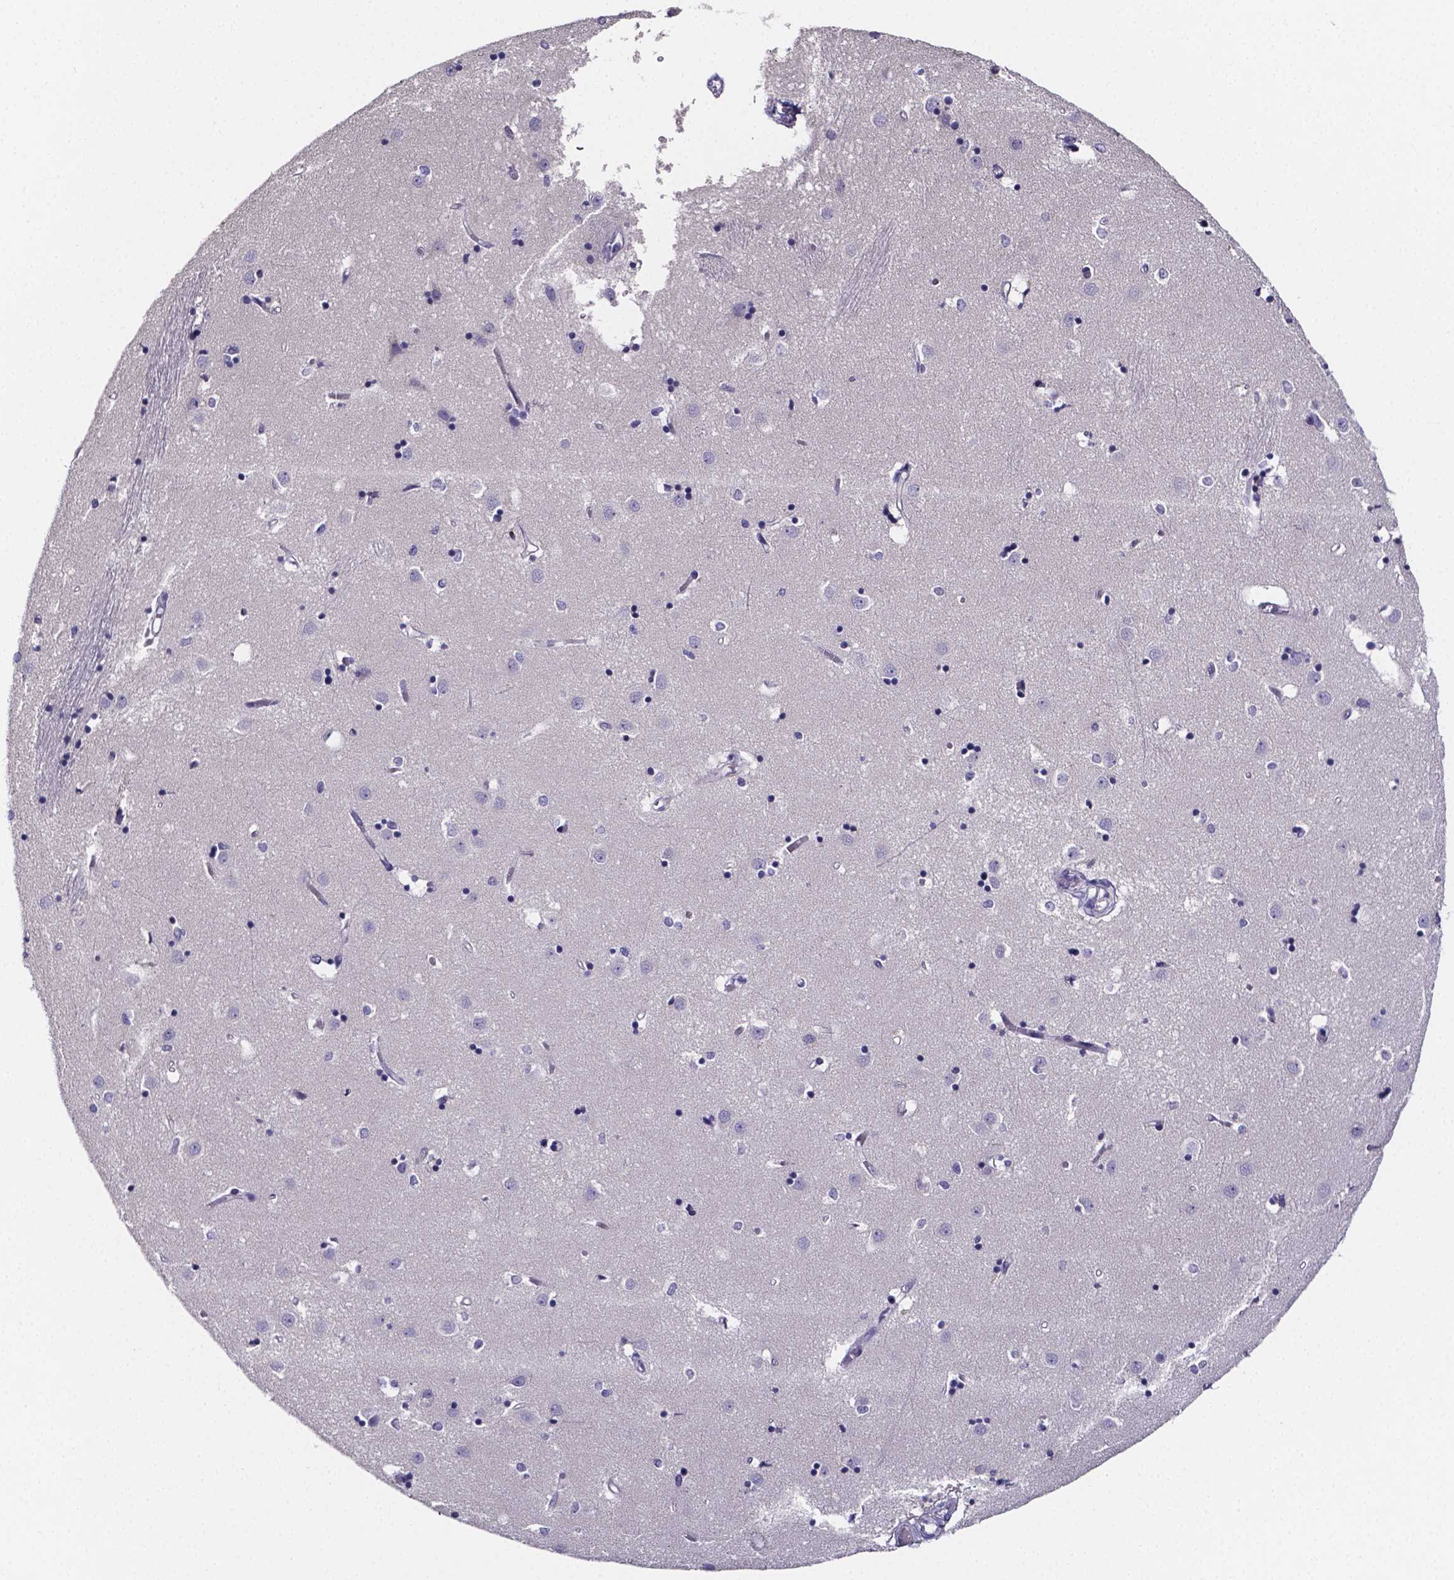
{"staining": {"intensity": "negative", "quantity": "none", "location": "none"}, "tissue": "caudate", "cell_type": "Glial cells", "image_type": "normal", "snomed": [{"axis": "morphology", "description": "Normal tissue, NOS"}, {"axis": "topography", "description": "Lateral ventricle wall"}], "caption": "IHC image of benign caudate stained for a protein (brown), which displays no staining in glial cells.", "gene": "IZUMO1", "patient": {"sex": "male", "age": 54}}